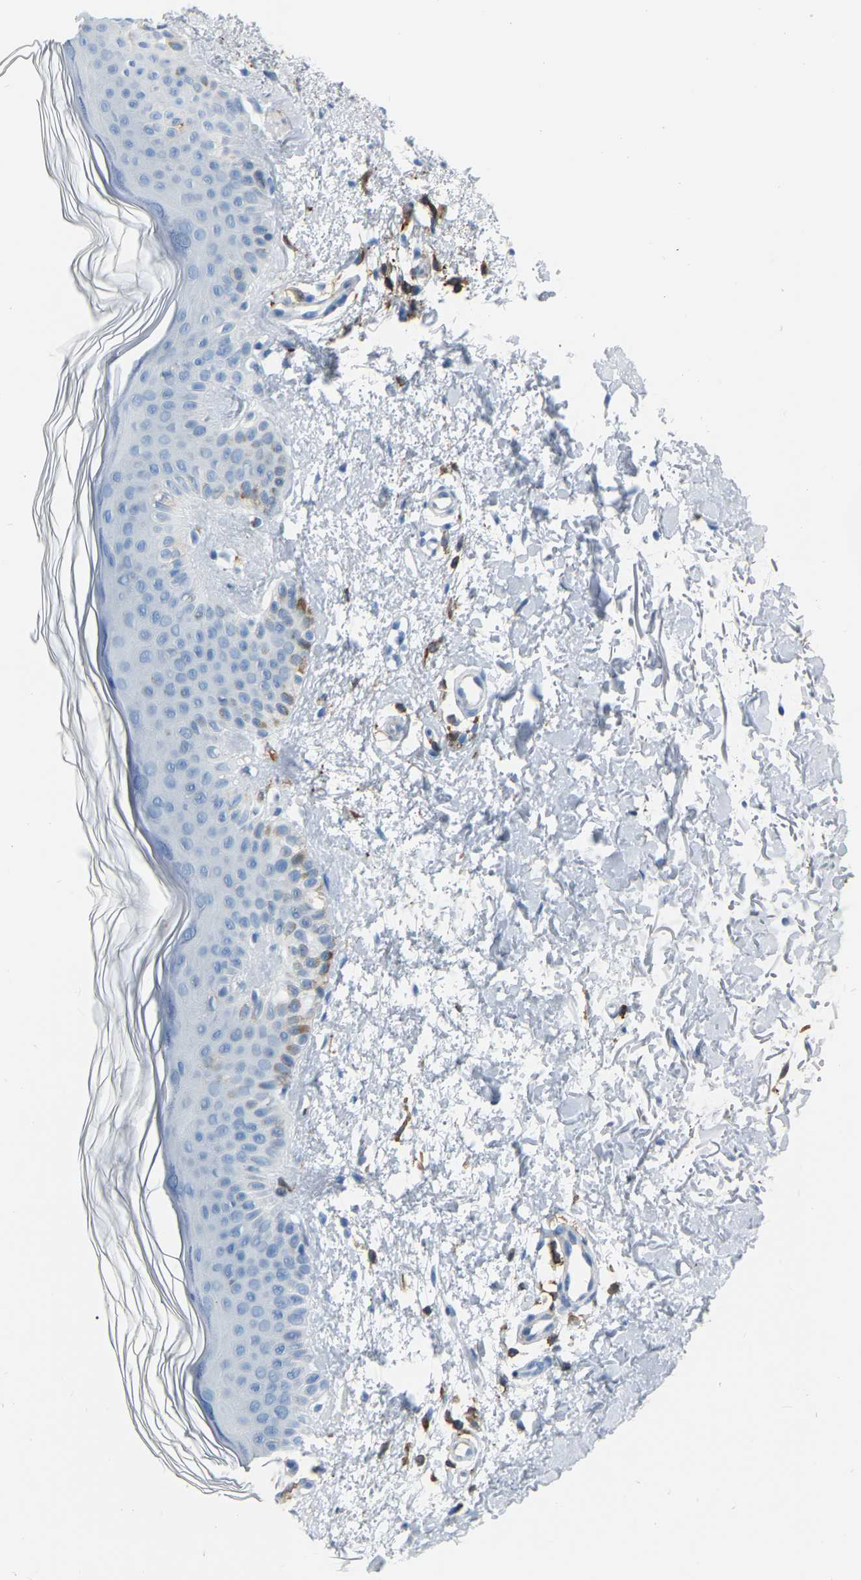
{"staining": {"intensity": "negative", "quantity": "none", "location": "none"}, "tissue": "skin", "cell_type": "Fibroblasts", "image_type": "normal", "snomed": [{"axis": "morphology", "description": "Normal tissue, NOS"}, {"axis": "morphology", "description": "Malignant melanoma, NOS"}, {"axis": "topography", "description": "Skin"}], "caption": "This is a micrograph of IHC staining of unremarkable skin, which shows no staining in fibroblasts.", "gene": "ARHGAP45", "patient": {"sex": "male", "age": 83}}